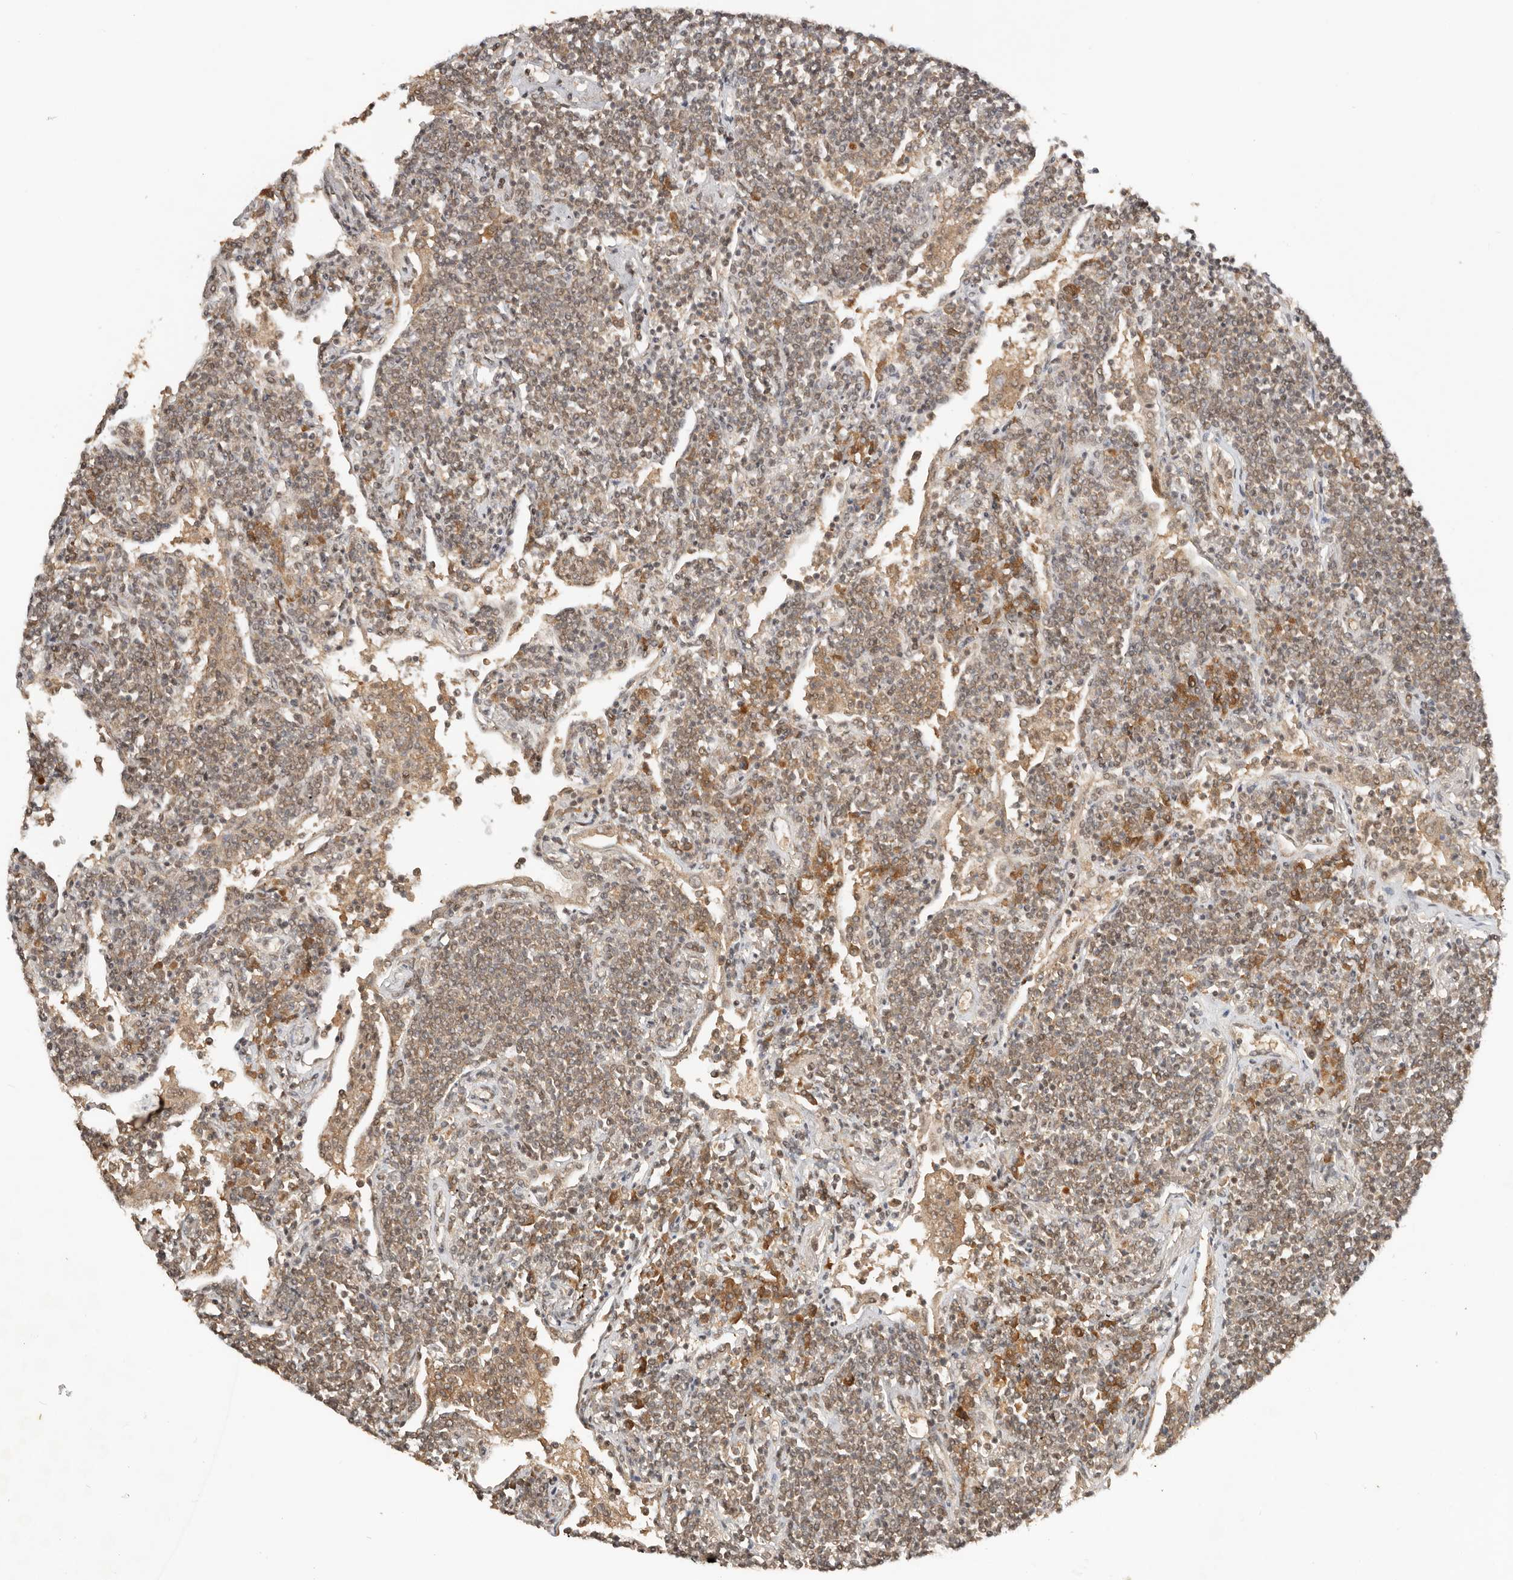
{"staining": {"intensity": "moderate", "quantity": "25%-75%", "location": "cytoplasmic/membranous"}, "tissue": "lymphoma", "cell_type": "Tumor cells", "image_type": "cancer", "snomed": [{"axis": "morphology", "description": "Malignant lymphoma, non-Hodgkin's type, Low grade"}, {"axis": "topography", "description": "Lung"}], "caption": "The immunohistochemical stain highlights moderate cytoplasmic/membranous positivity in tumor cells of low-grade malignant lymphoma, non-Hodgkin's type tissue. (DAB (3,3'-diaminobenzidine) = brown stain, brightfield microscopy at high magnification).", "gene": "SEC14L1", "patient": {"sex": "female", "age": 71}}